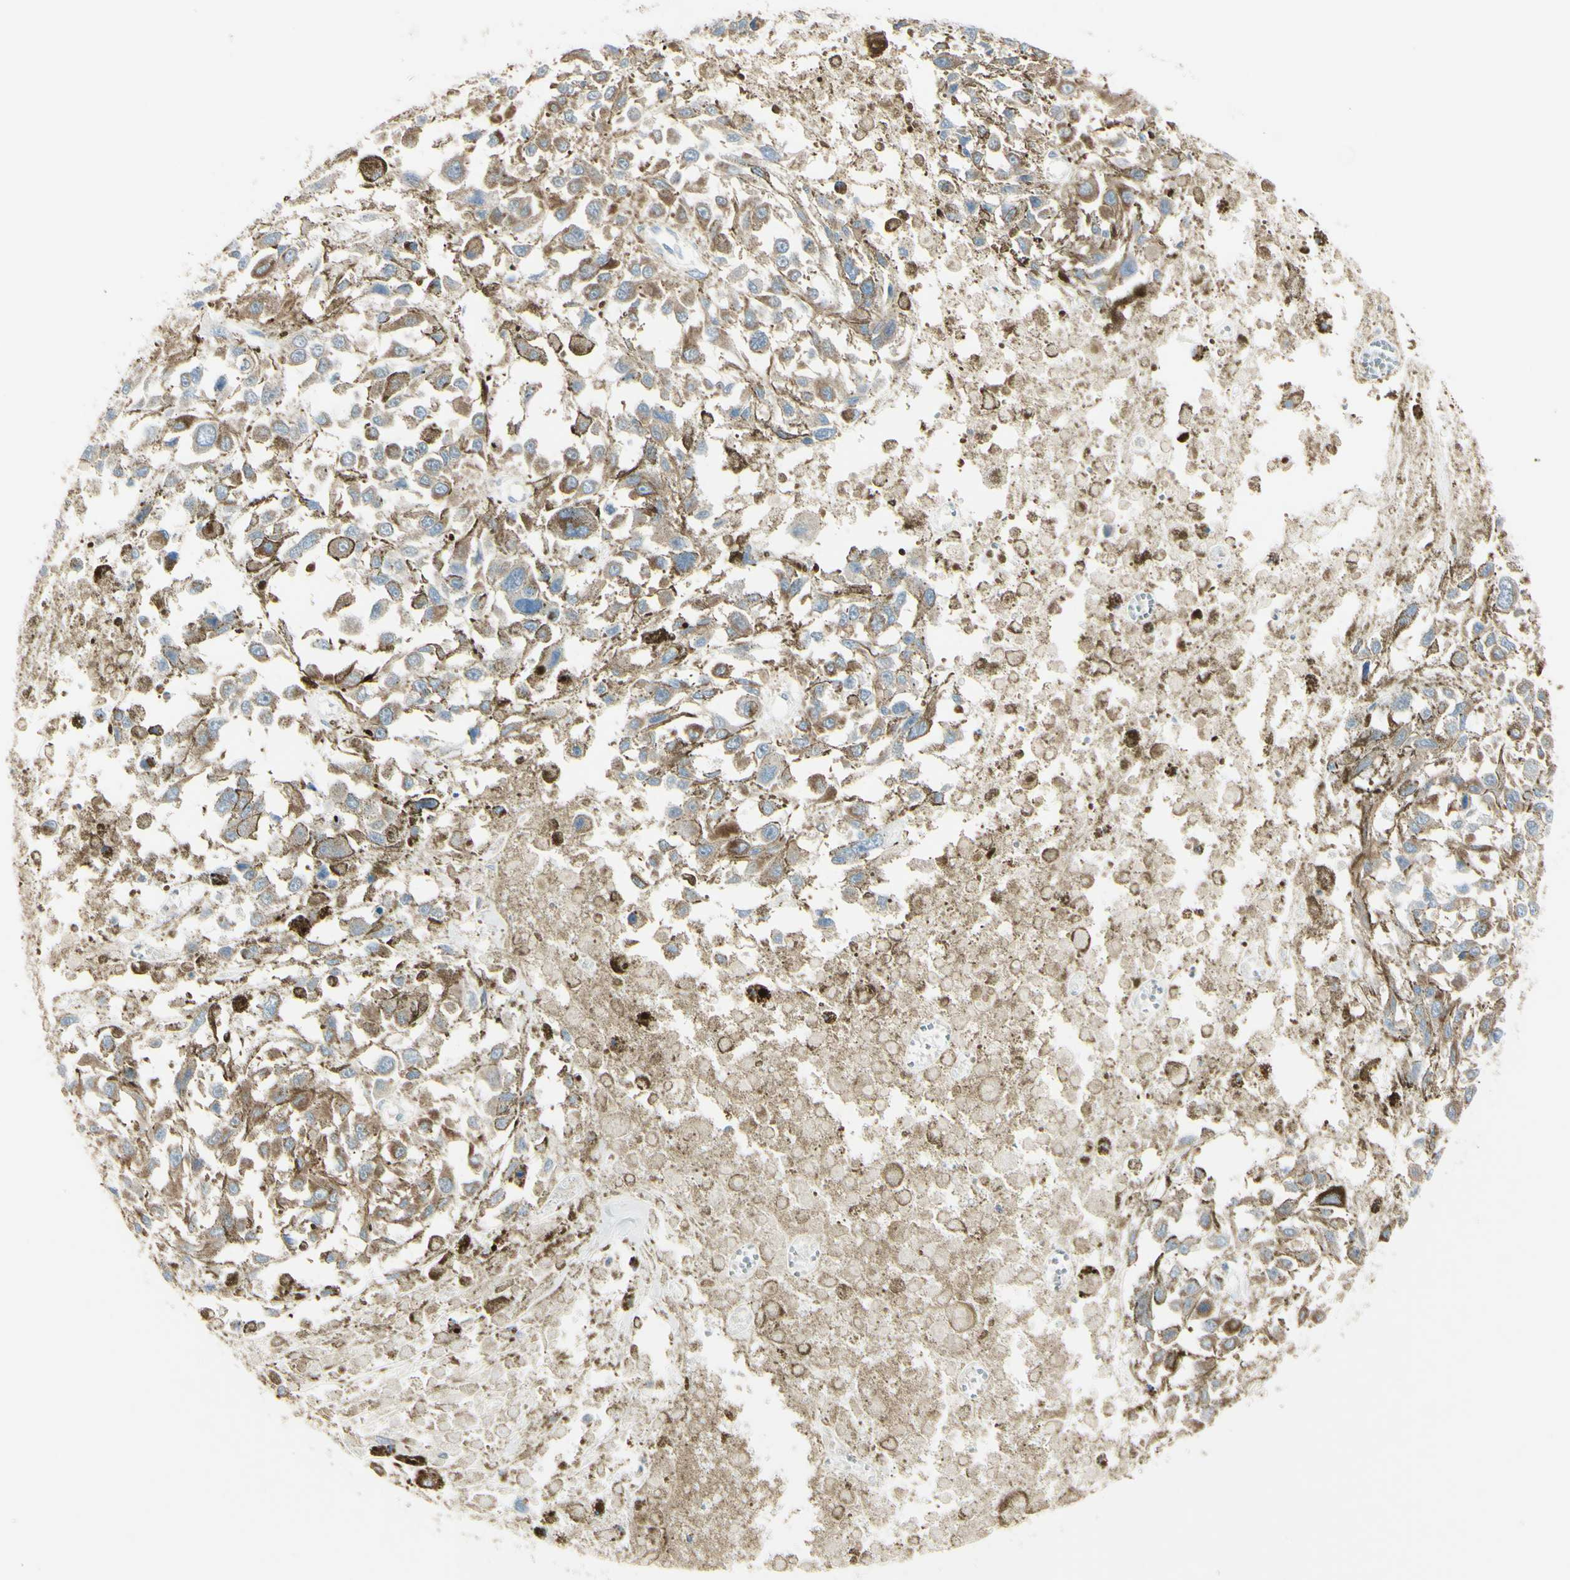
{"staining": {"intensity": "moderate", "quantity": ">75%", "location": "cytoplasmic/membranous"}, "tissue": "melanoma", "cell_type": "Tumor cells", "image_type": "cancer", "snomed": [{"axis": "morphology", "description": "Malignant melanoma, Metastatic site"}, {"axis": "topography", "description": "Lymph node"}], "caption": "Immunohistochemistry (IHC) of melanoma demonstrates medium levels of moderate cytoplasmic/membranous expression in approximately >75% of tumor cells.", "gene": "CYRIB", "patient": {"sex": "male", "age": 59}}